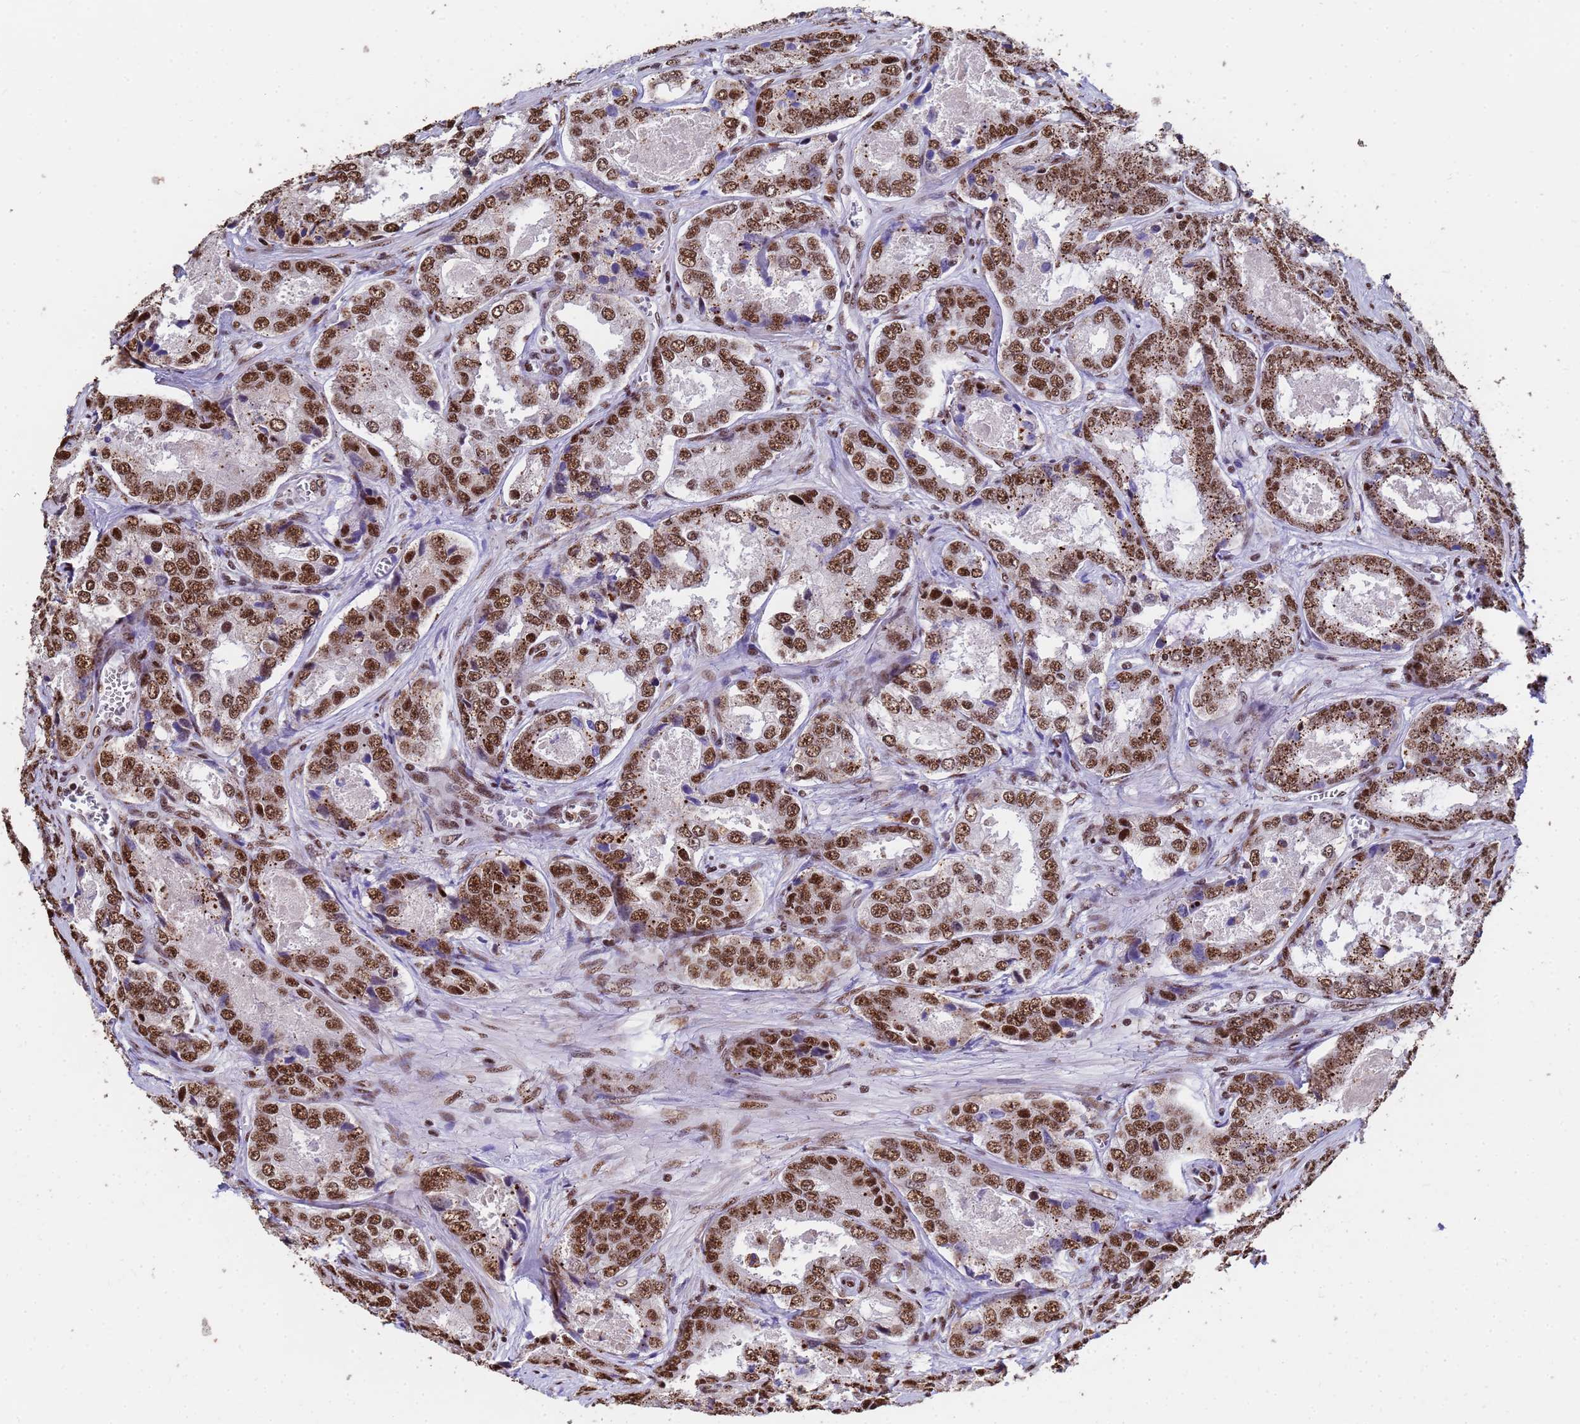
{"staining": {"intensity": "moderate", "quantity": ">75%", "location": "nuclear"}, "tissue": "prostate cancer", "cell_type": "Tumor cells", "image_type": "cancer", "snomed": [{"axis": "morphology", "description": "Adenocarcinoma, Low grade"}, {"axis": "topography", "description": "Prostate"}], "caption": "Immunohistochemistry (IHC) image of neoplastic tissue: human prostate cancer (low-grade adenocarcinoma) stained using immunohistochemistry (IHC) exhibits medium levels of moderate protein expression localized specifically in the nuclear of tumor cells, appearing as a nuclear brown color.", "gene": "SF3B2", "patient": {"sex": "male", "age": 68}}